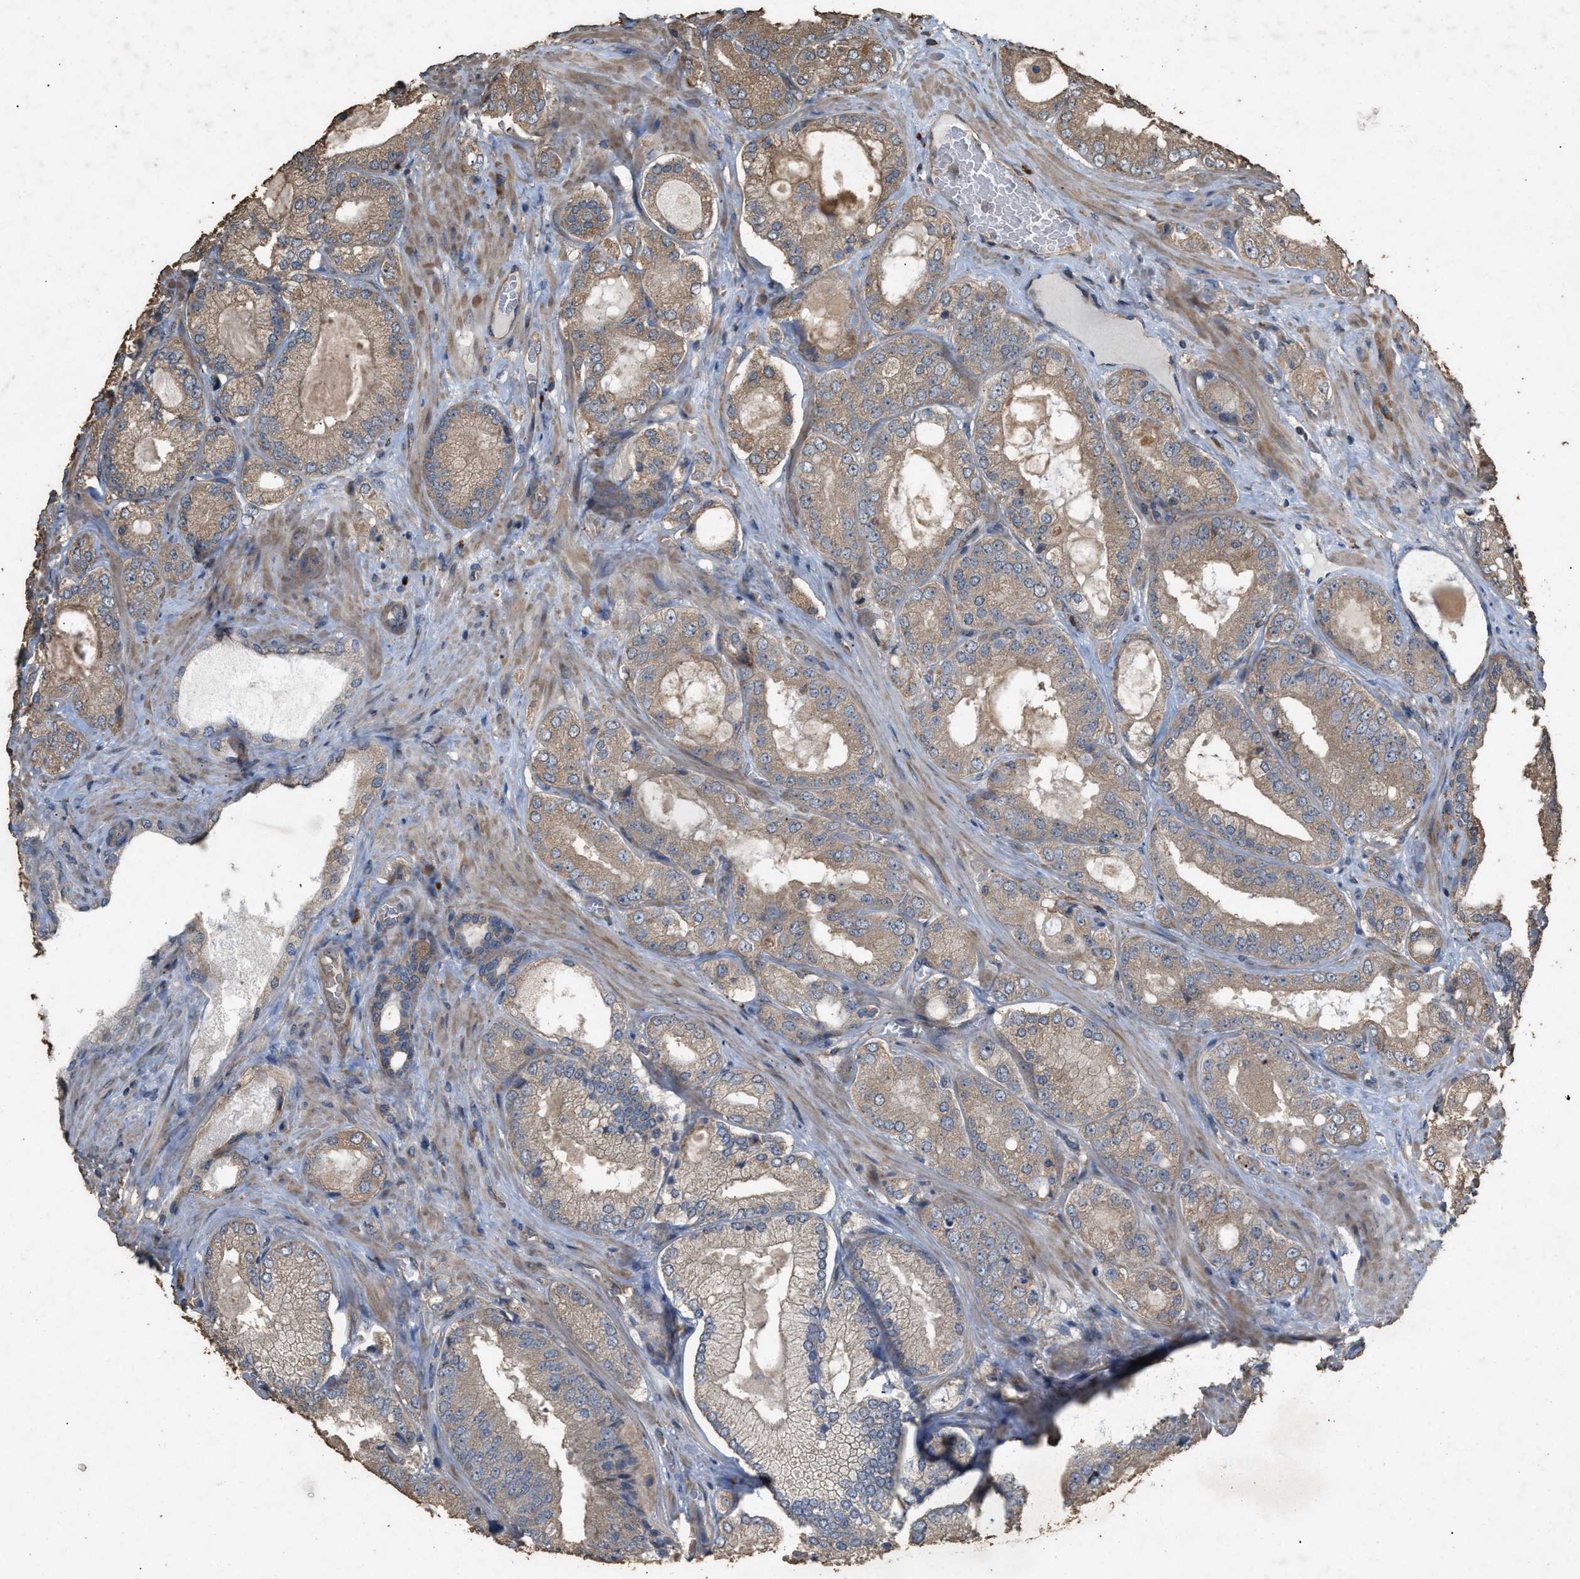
{"staining": {"intensity": "weak", "quantity": ">75%", "location": "cytoplasmic/membranous"}, "tissue": "prostate cancer", "cell_type": "Tumor cells", "image_type": "cancer", "snomed": [{"axis": "morphology", "description": "Adenocarcinoma, Low grade"}, {"axis": "topography", "description": "Prostate"}], "caption": "Weak cytoplasmic/membranous staining for a protein is appreciated in about >75% of tumor cells of prostate cancer using IHC.", "gene": "DCAF7", "patient": {"sex": "male", "age": 65}}